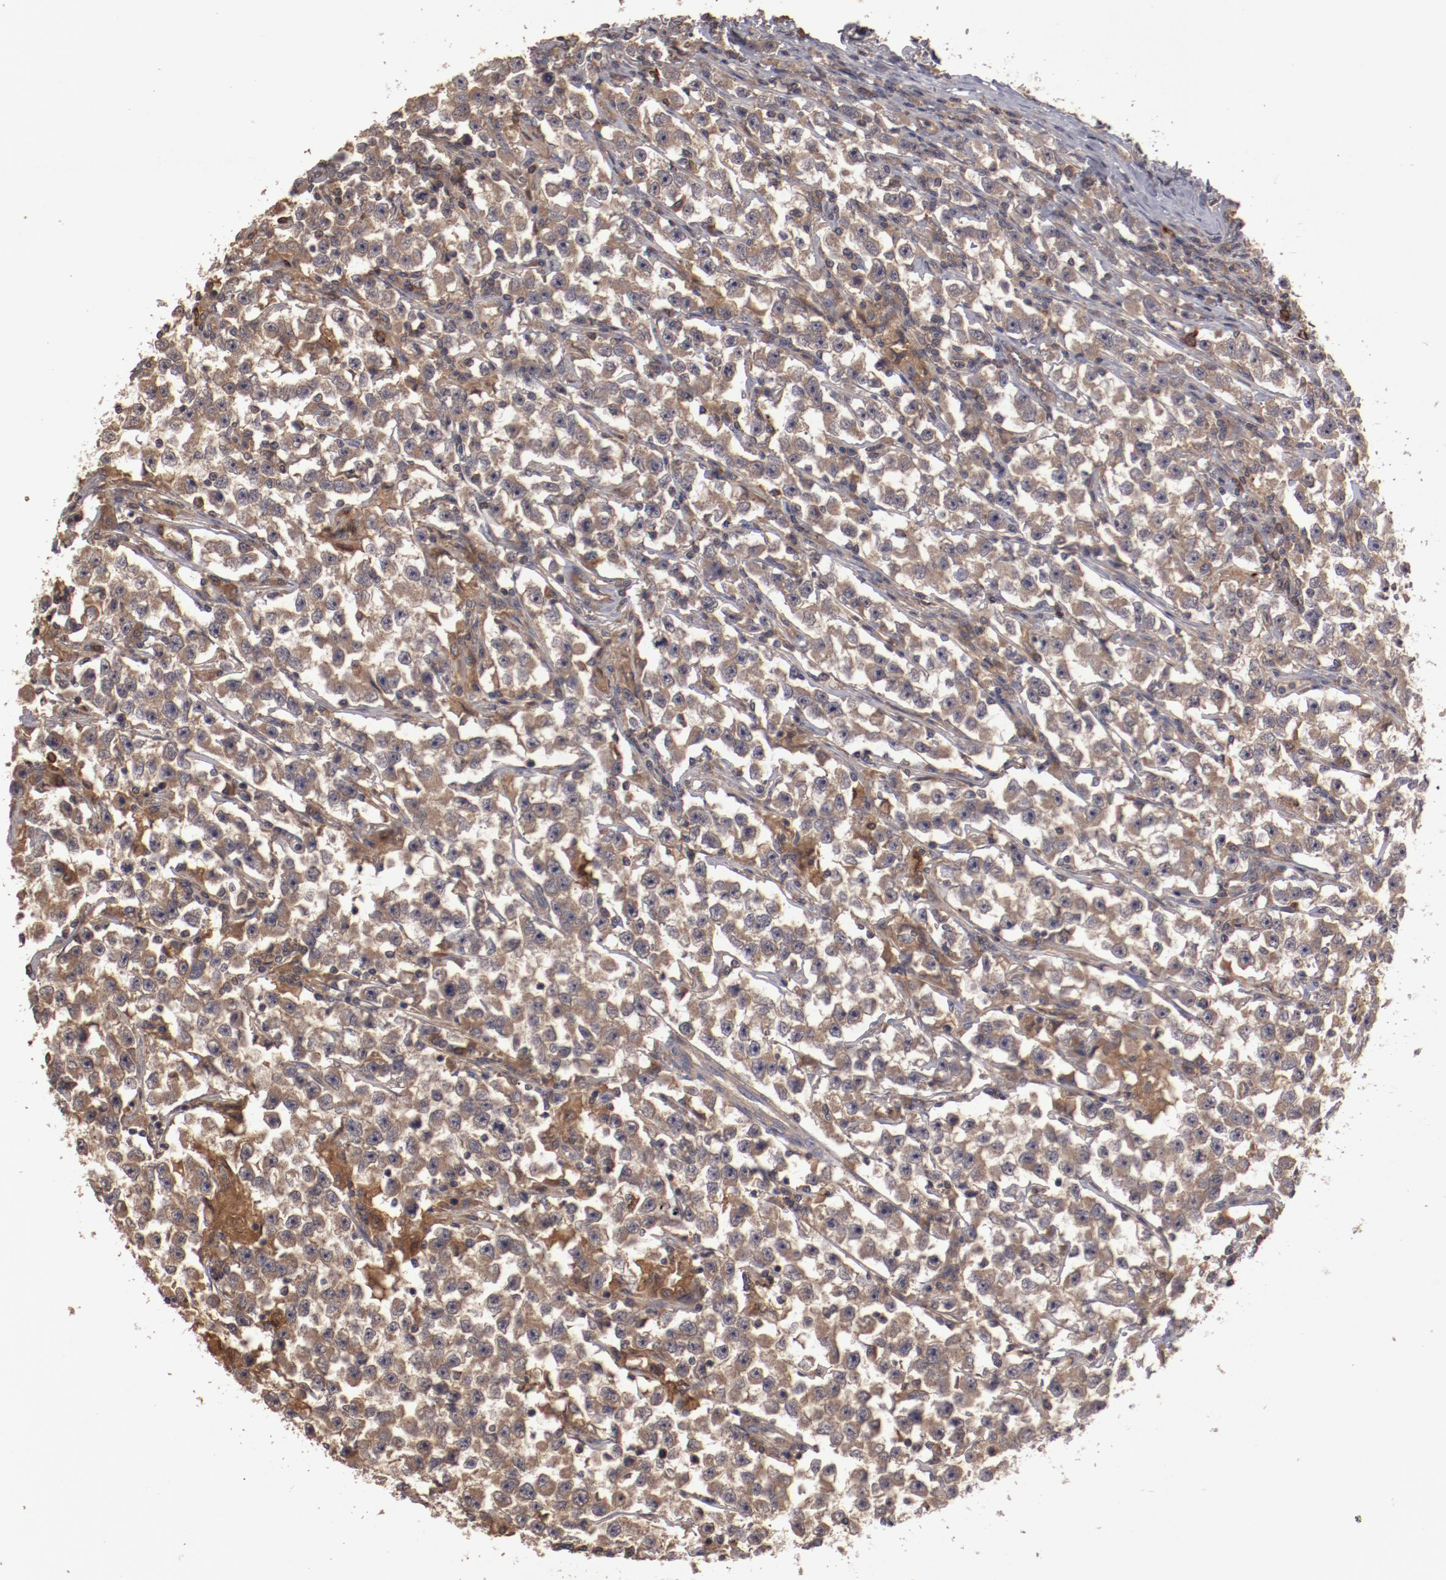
{"staining": {"intensity": "weak", "quantity": ">75%", "location": "cytoplasmic/membranous"}, "tissue": "testis cancer", "cell_type": "Tumor cells", "image_type": "cancer", "snomed": [{"axis": "morphology", "description": "Seminoma, NOS"}, {"axis": "topography", "description": "Testis"}], "caption": "The photomicrograph reveals a brown stain indicating the presence of a protein in the cytoplasmic/membranous of tumor cells in testis cancer.", "gene": "LRRC75B", "patient": {"sex": "male", "age": 33}}